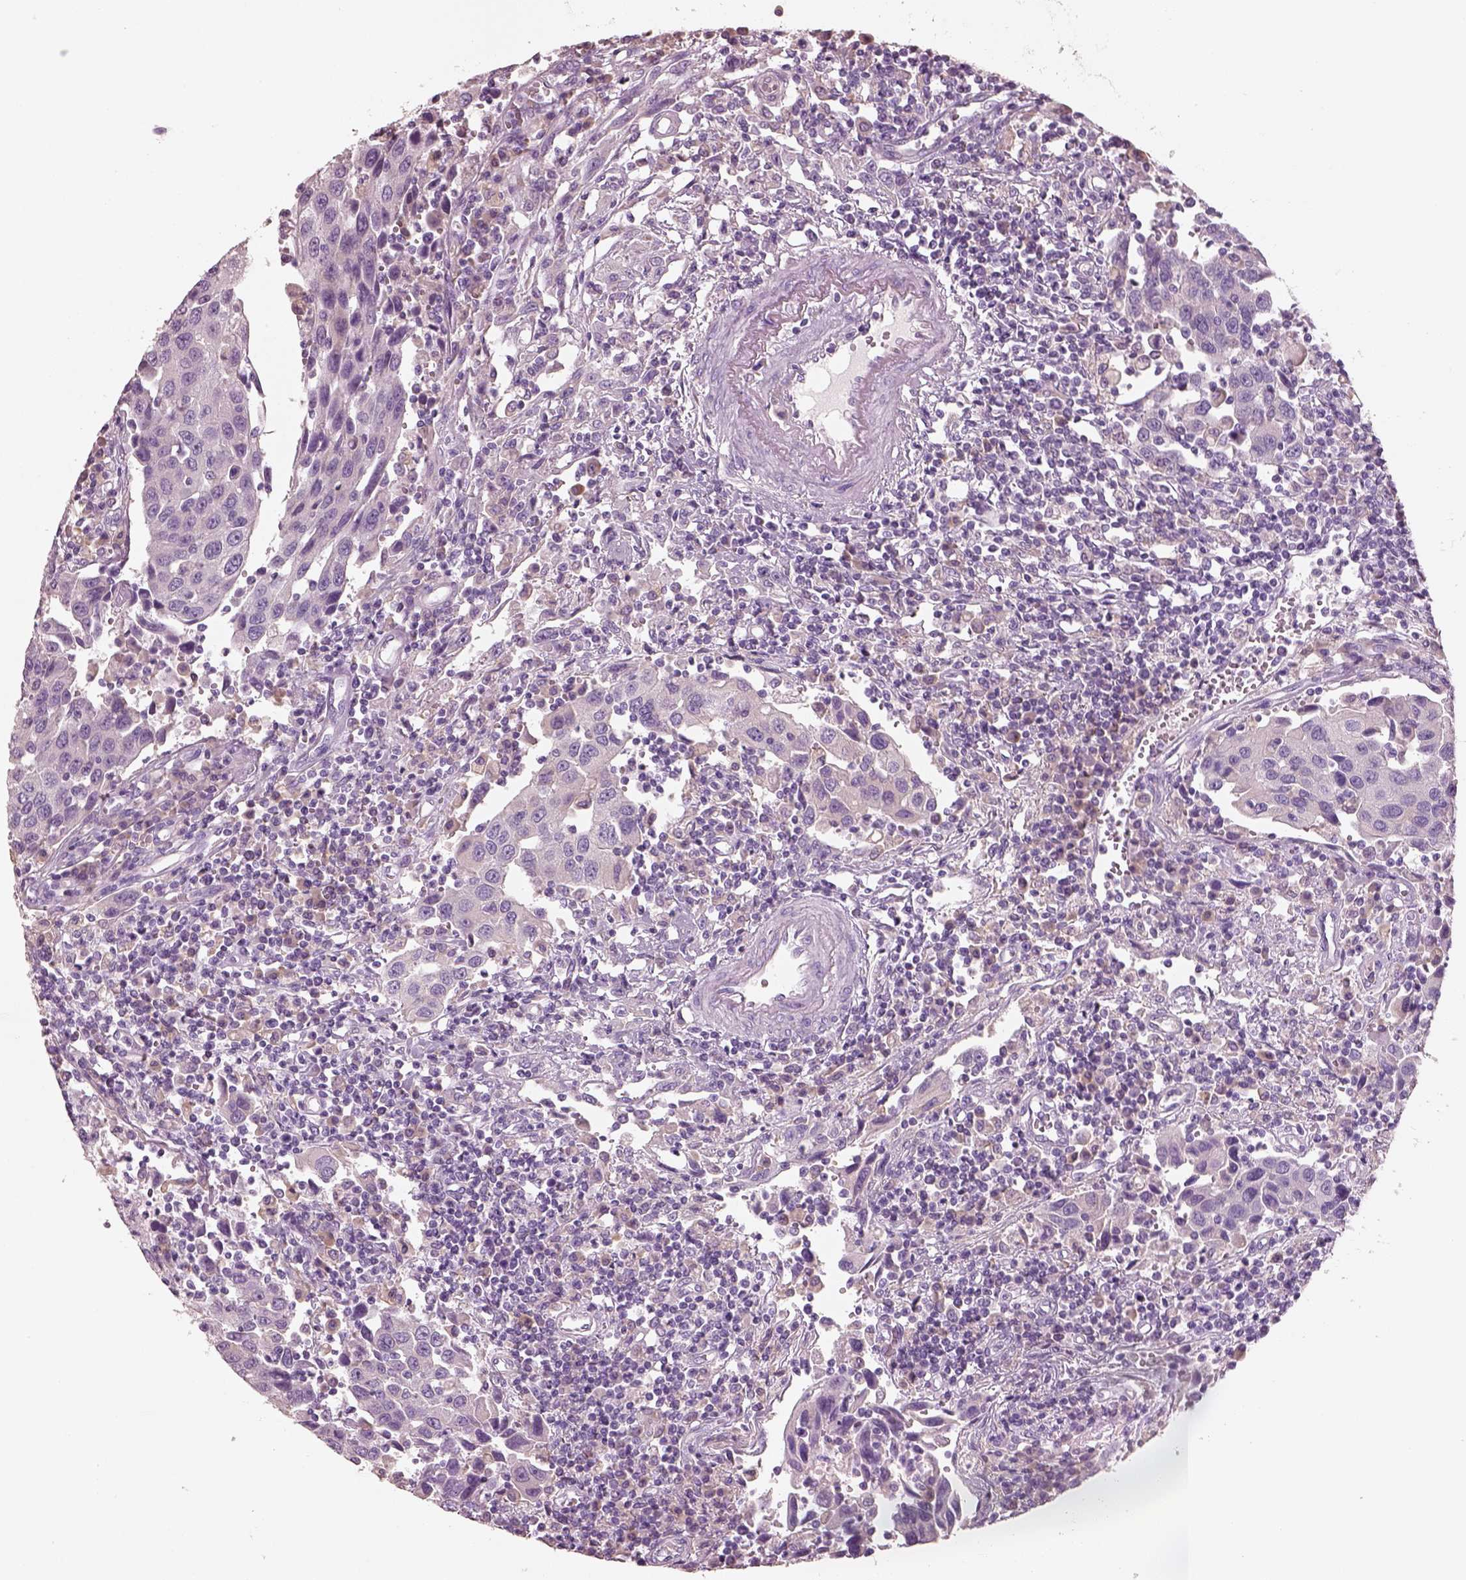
{"staining": {"intensity": "negative", "quantity": "none", "location": "none"}, "tissue": "urothelial cancer", "cell_type": "Tumor cells", "image_type": "cancer", "snomed": [{"axis": "morphology", "description": "Urothelial carcinoma, High grade"}, {"axis": "topography", "description": "Urinary bladder"}], "caption": "Tumor cells show no significant protein expression in high-grade urothelial carcinoma.", "gene": "PNOC", "patient": {"sex": "female", "age": 85}}